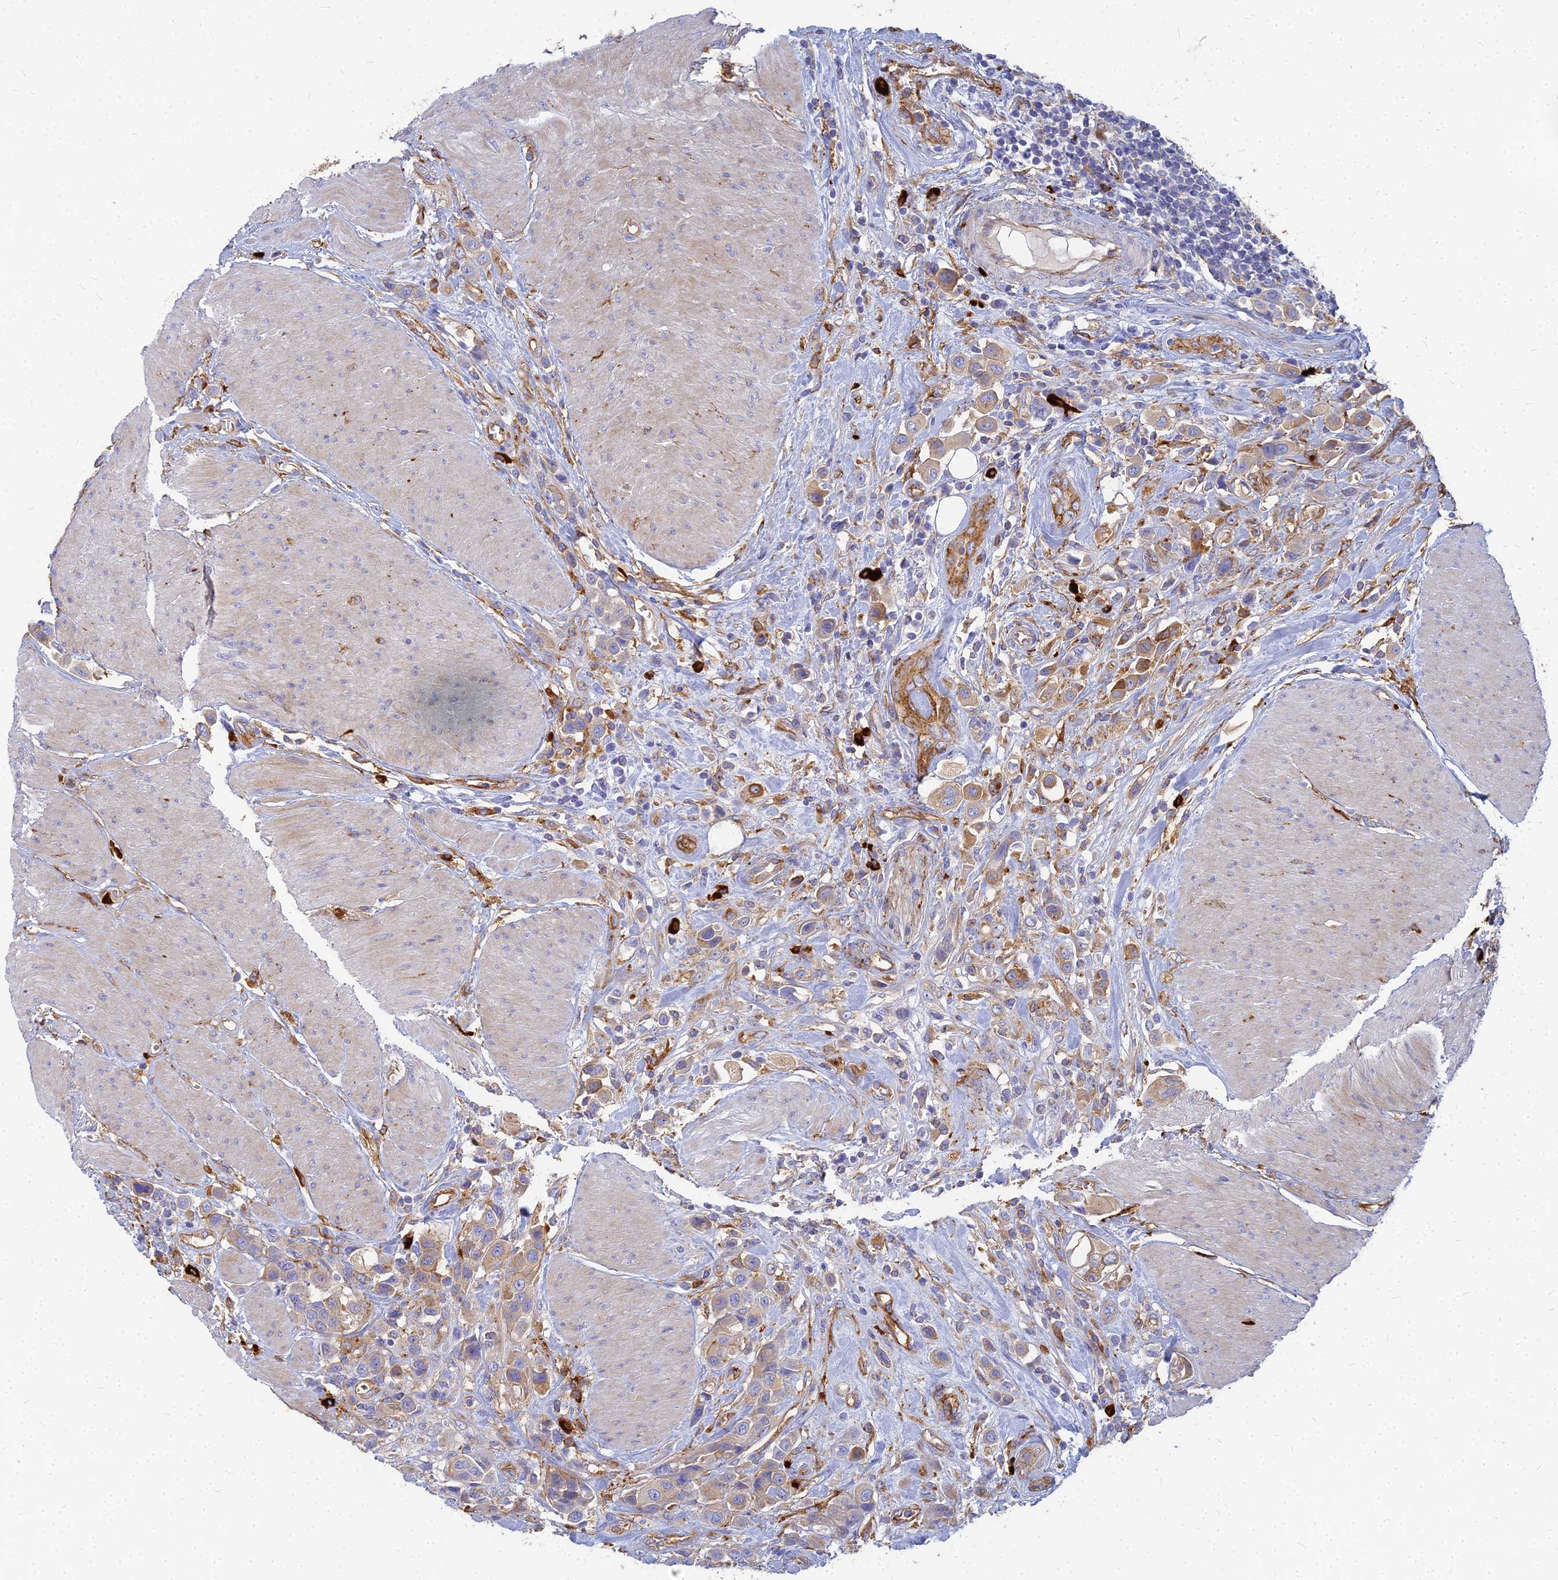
{"staining": {"intensity": "moderate", "quantity": ">75%", "location": "cytoplasmic/membranous"}, "tissue": "urothelial cancer", "cell_type": "Tumor cells", "image_type": "cancer", "snomed": [{"axis": "morphology", "description": "Urothelial carcinoma, High grade"}, {"axis": "topography", "description": "Urinary bladder"}], "caption": "Tumor cells reveal medium levels of moderate cytoplasmic/membranous expression in approximately >75% of cells in urothelial cancer.", "gene": "VAT1", "patient": {"sex": "male", "age": 50}}